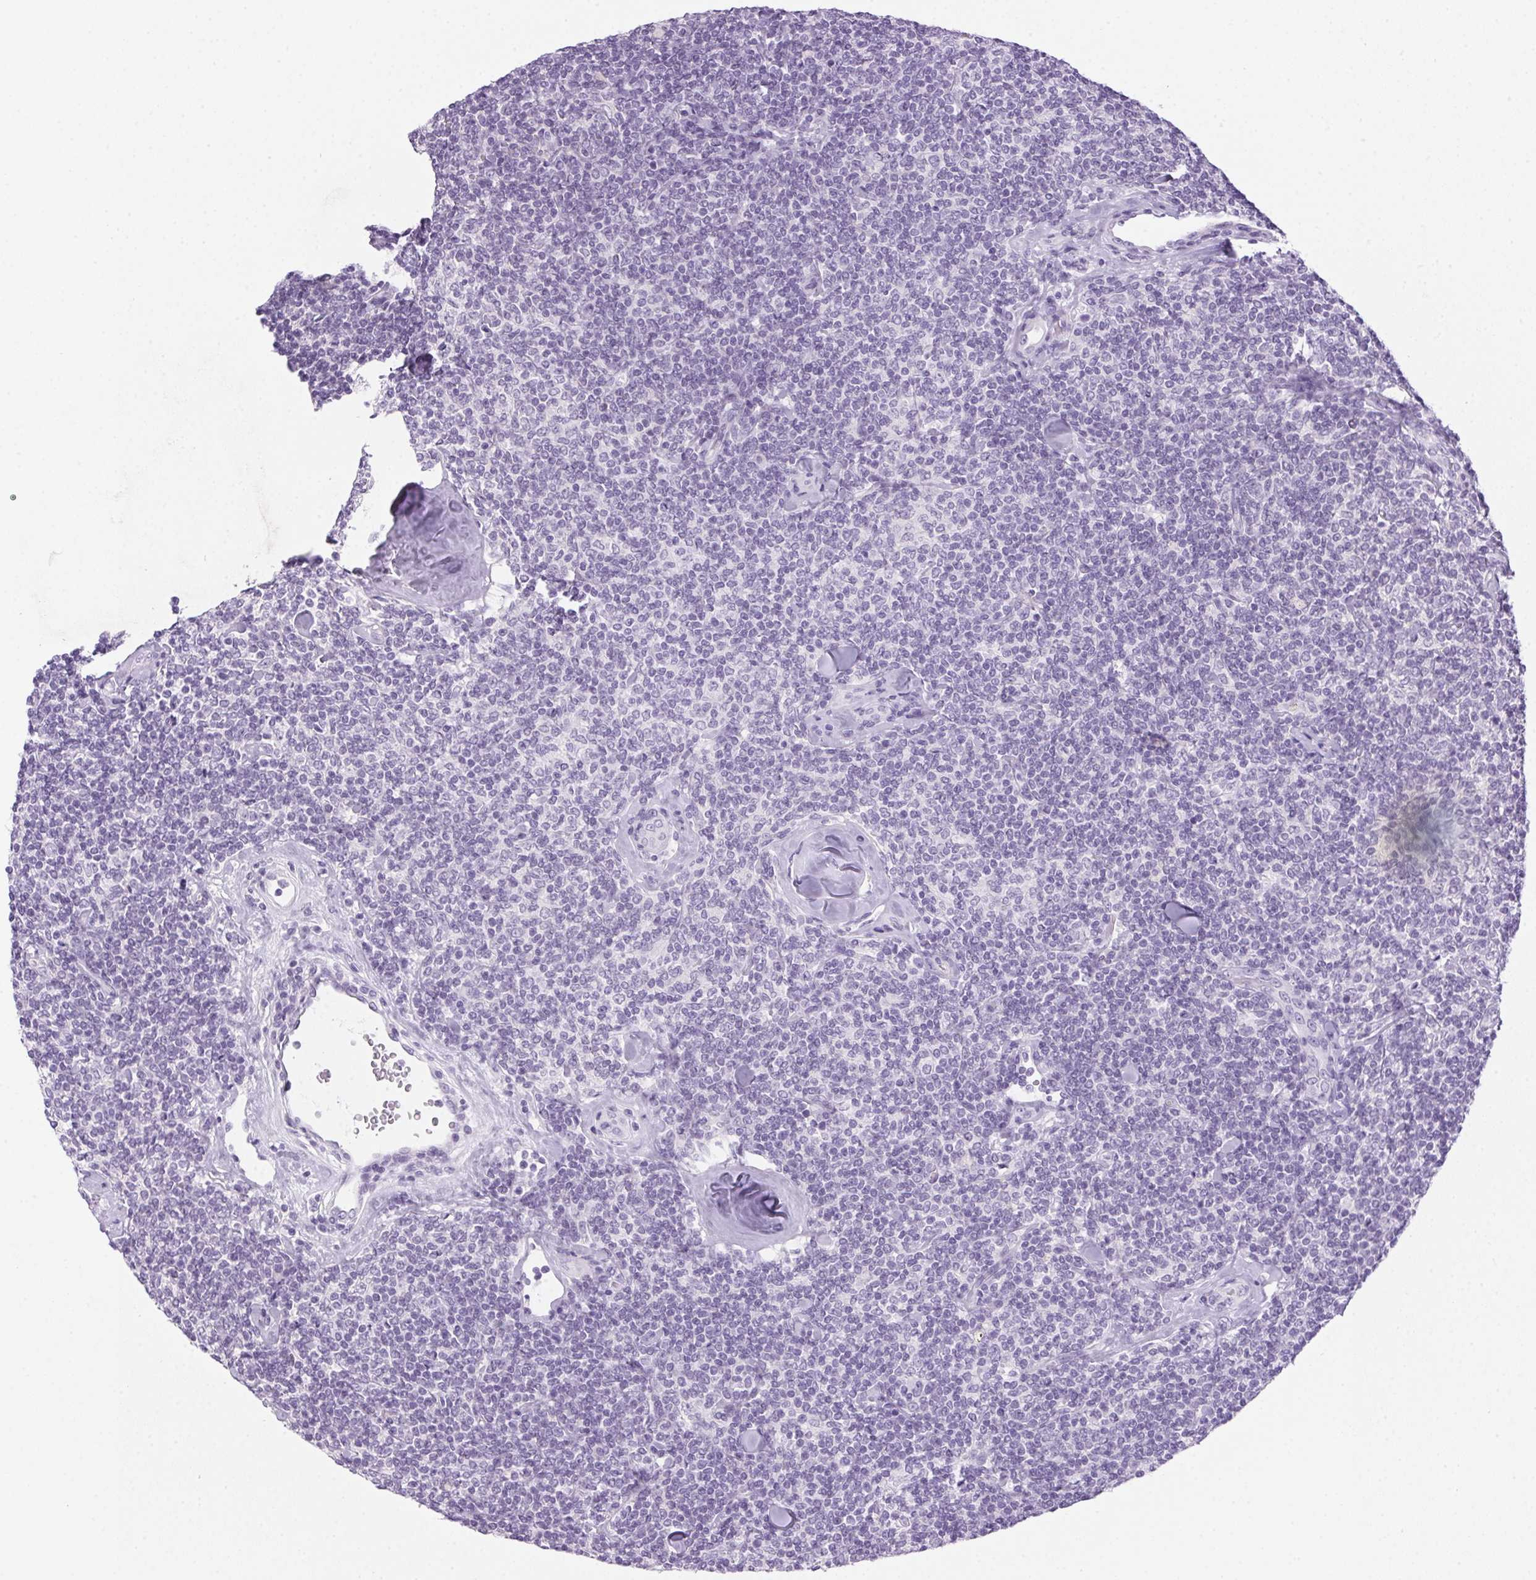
{"staining": {"intensity": "negative", "quantity": "none", "location": "none"}, "tissue": "lymphoma", "cell_type": "Tumor cells", "image_type": "cancer", "snomed": [{"axis": "morphology", "description": "Malignant lymphoma, non-Hodgkin's type, Low grade"}, {"axis": "topography", "description": "Lymph node"}], "caption": "IHC photomicrograph of neoplastic tissue: human lymphoma stained with DAB (3,3'-diaminobenzidine) shows no significant protein expression in tumor cells.", "gene": "POPDC2", "patient": {"sex": "female", "age": 56}}